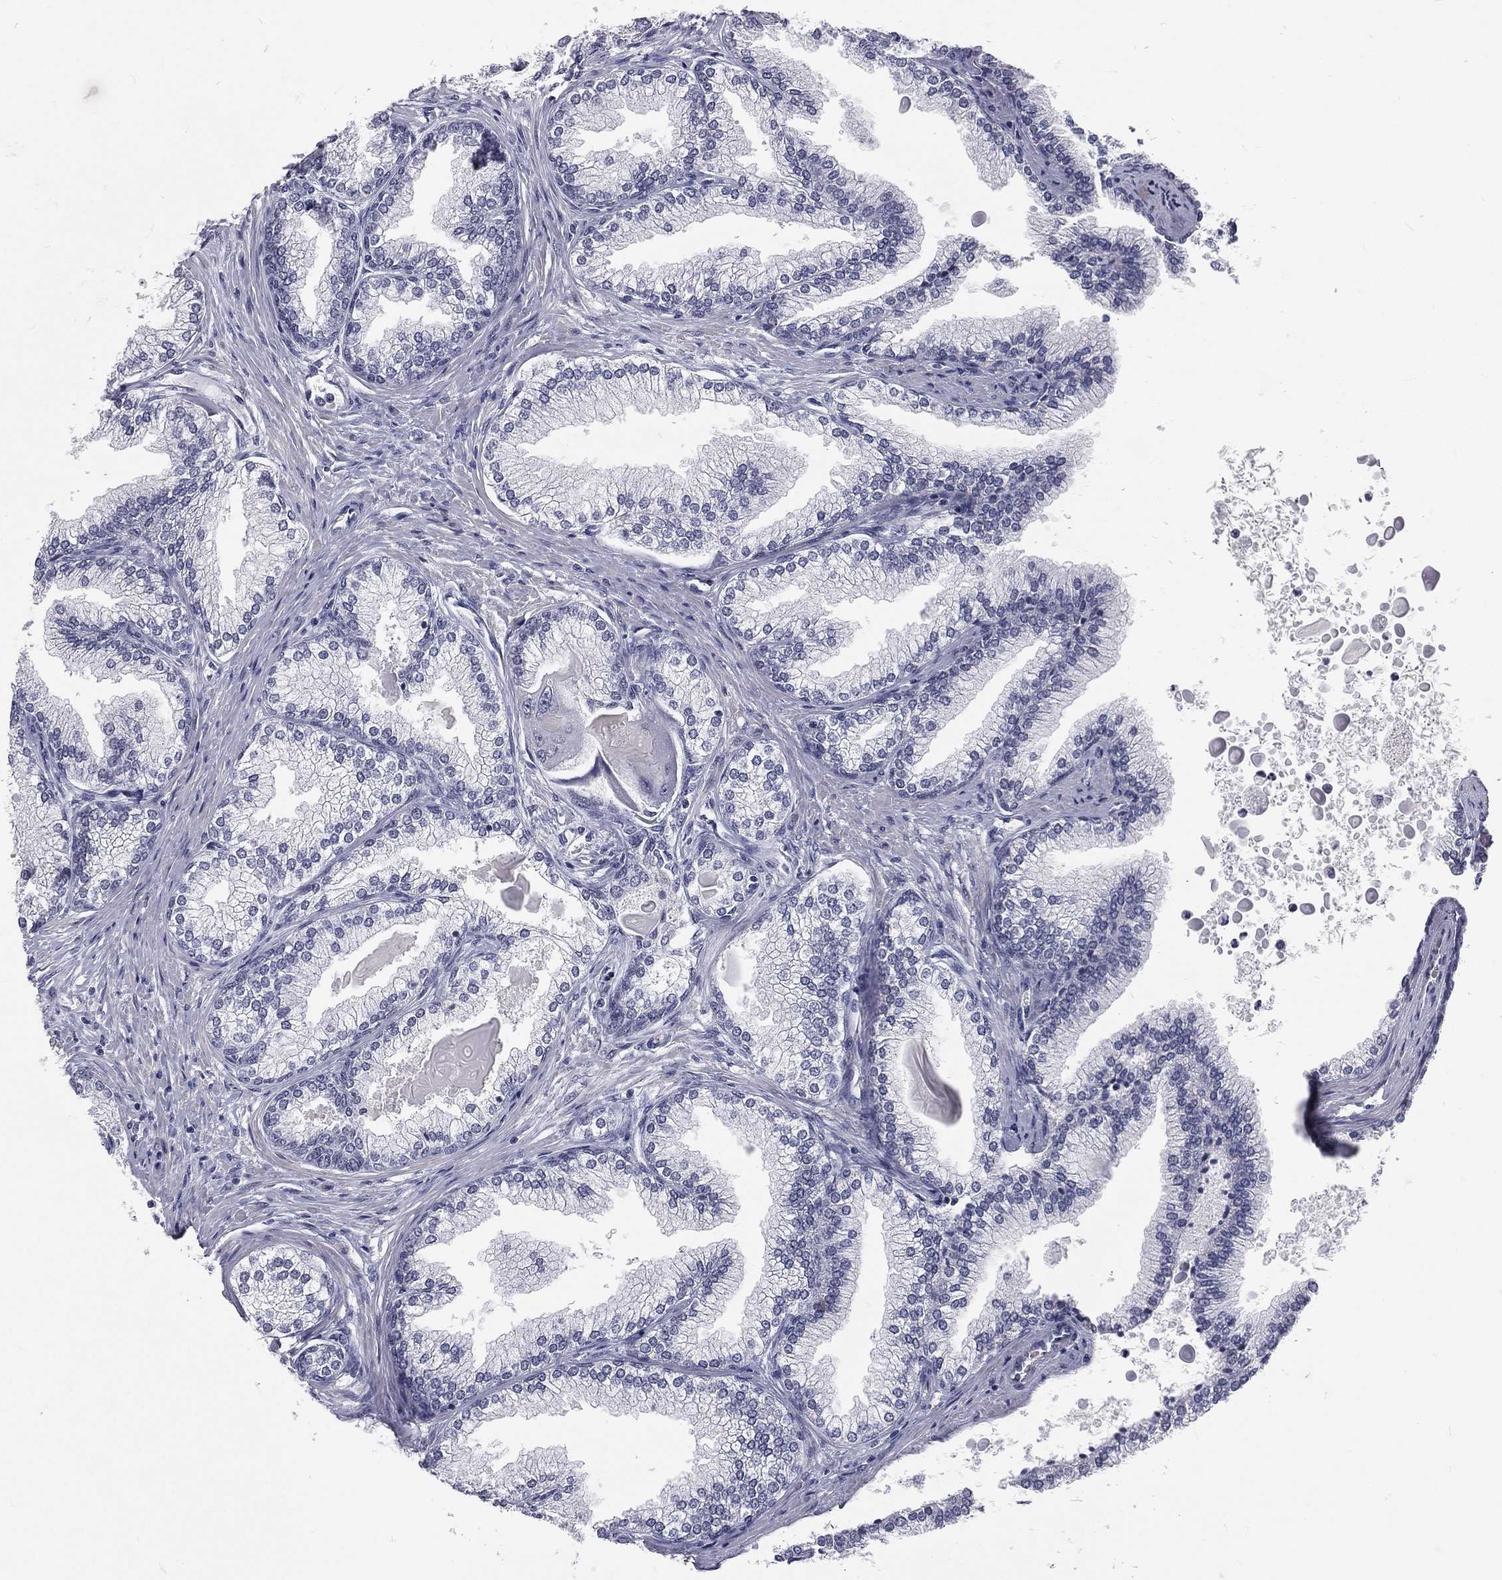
{"staining": {"intensity": "negative", "quantity": "none", "location": "none"}, "tissue": "prostate", "cell_type": "Glandular cells", "image_type": "normal", "snomed": [{"axis": "morphology", "description": "Normal tissue, NOS"}, {"axis": "topography", "description": "Prostate"}], "caption": "This is an immunohistochemistry (IHC) image of benign human prostate. There is no expression in glandular cells.", "gene": "MORC2", "patient": {"sex": "male", "age": 72}}